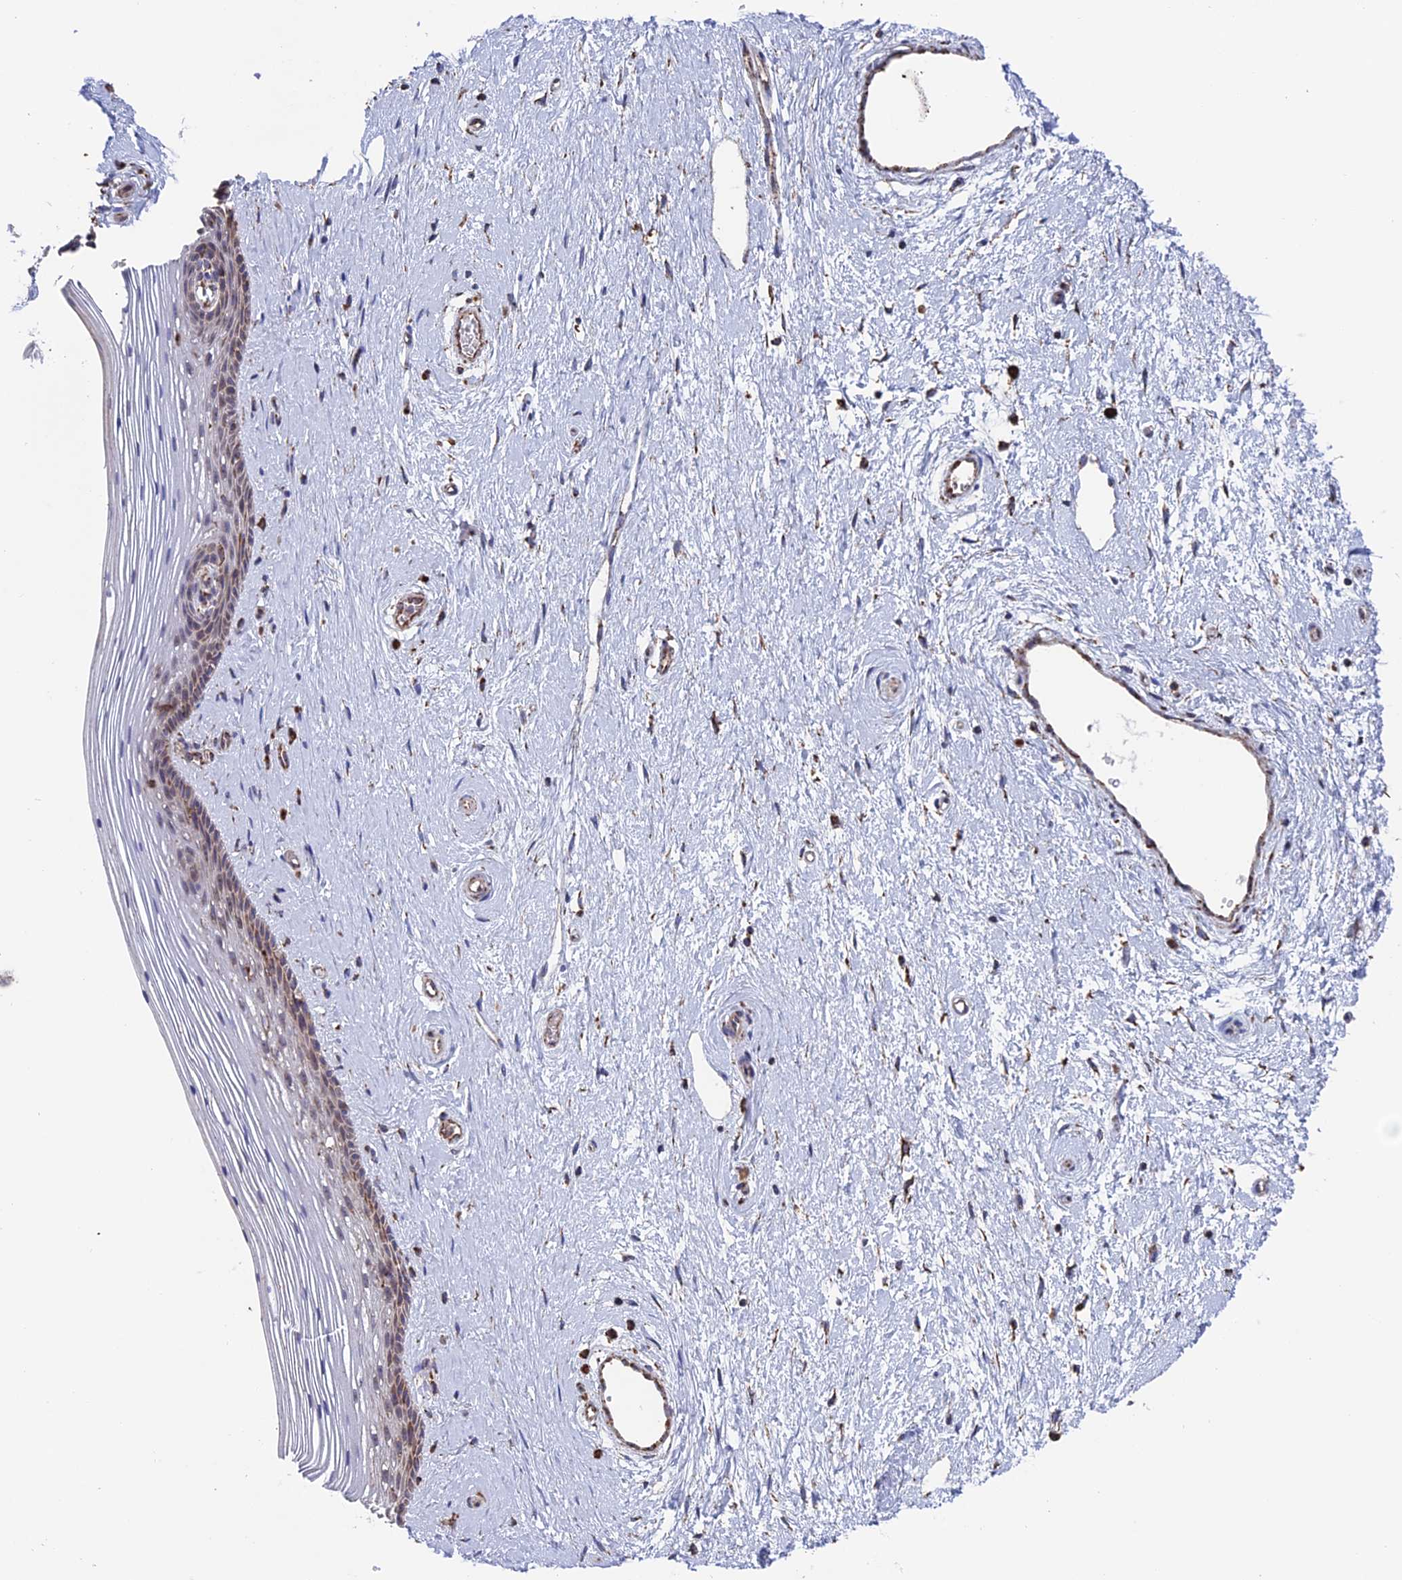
{"staining": {"intensity": "moderate", "quantity": "<25%", "location": "cytoplasmic/membranous"}, "tissue": "vagina", "cell_type": "Squamous epithelial cells", "image_type": "normal", "snomed": [{"axis": "morphology", "description": "Normal tissue, NOS"}, {"axis": "topography", "description": "Vagina"}], "caption": "Immunohistochemistry (IHC) histopathology image of benign vagina: human vagina stained using IHC exhibits low levels of moderate protein expression localized specifically in the cytoplasmic/membranous of squamous epithelial cells, appearing as a cytoplasmic/membranous brown color.", "gene": "DTYMK", "patient": {"sex": "female", "age": 46}}